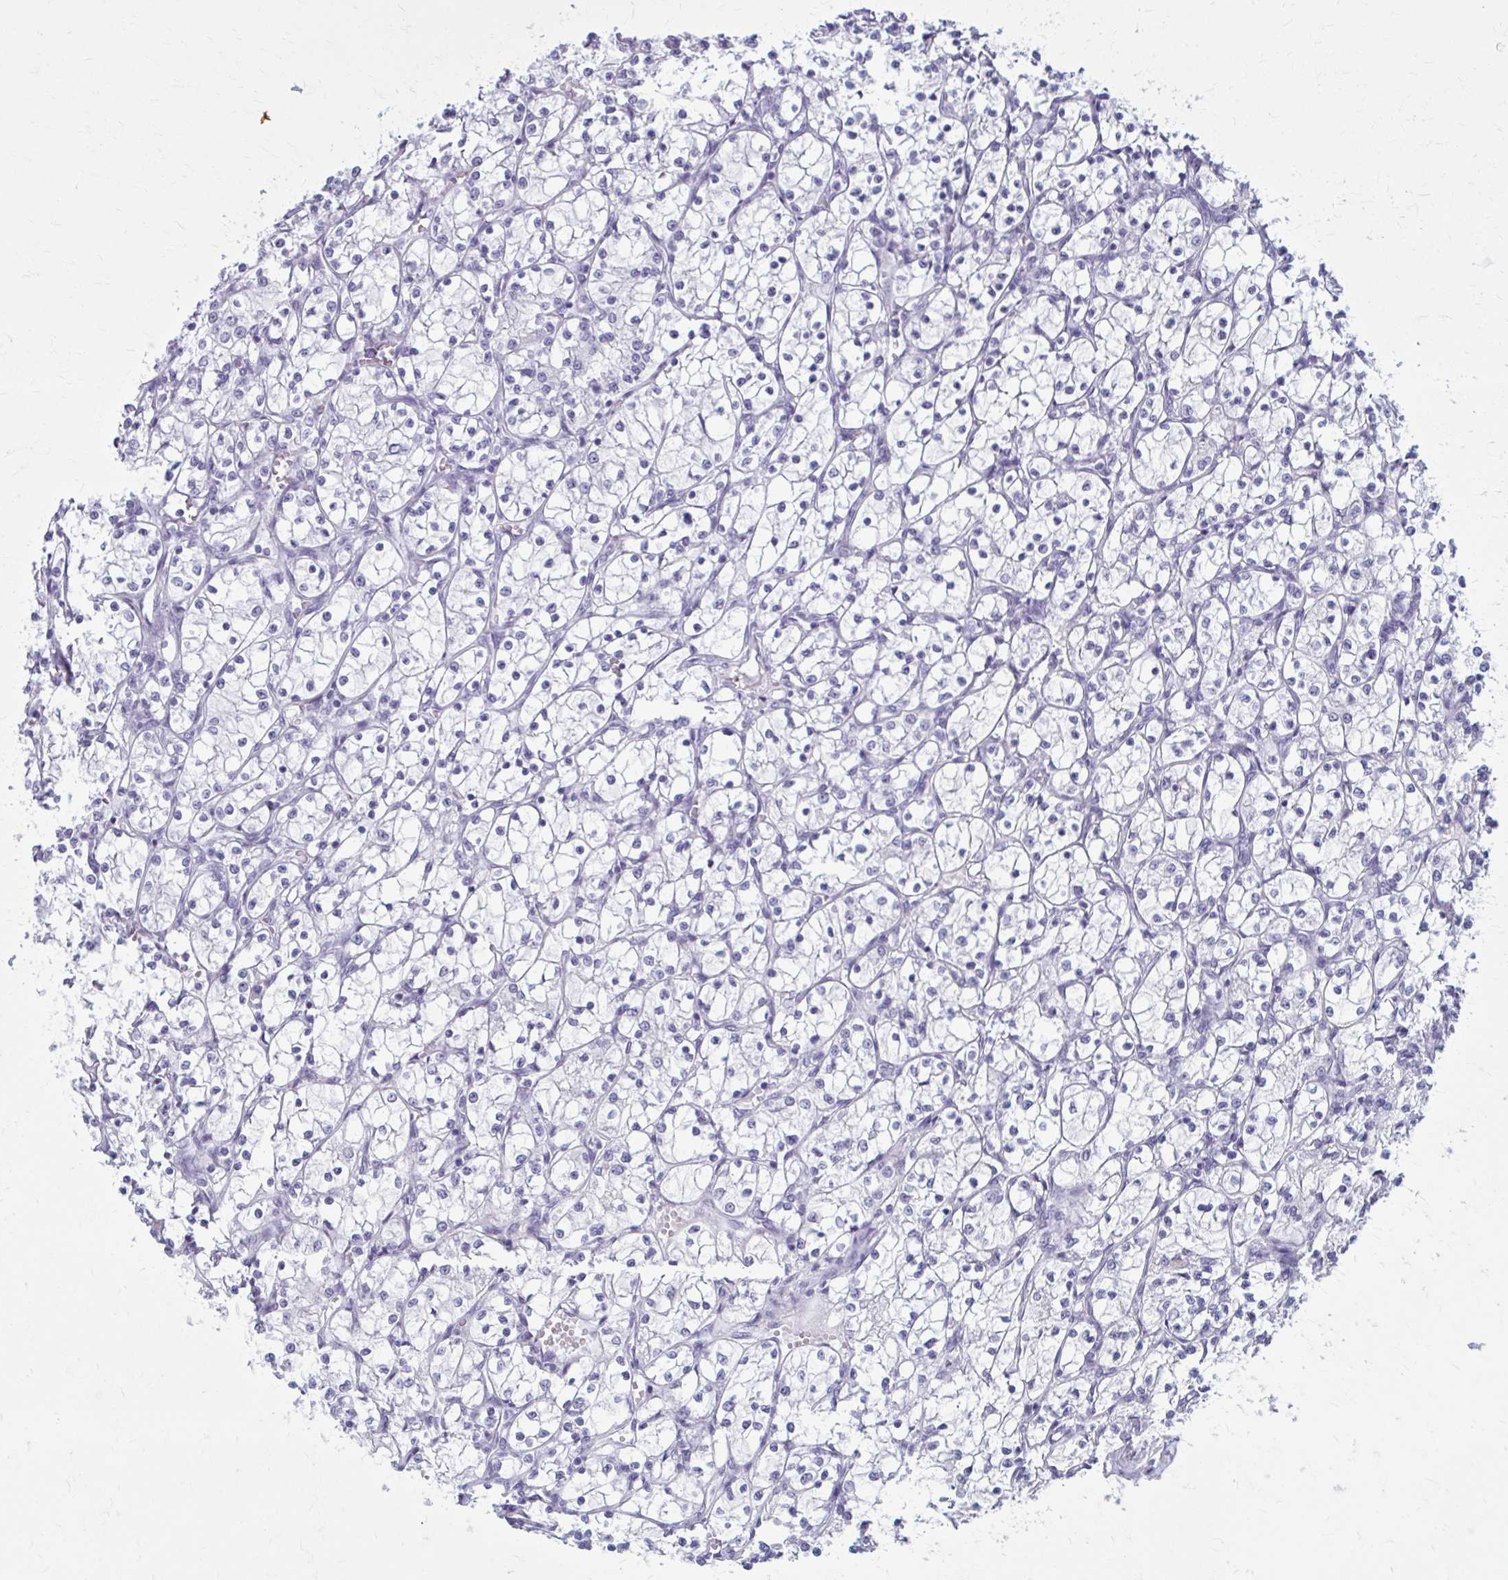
{"staining": {"intensity": "negative", "quantity": "none", "location": "none"}, "tissue": "renal cancer", "cell_type": "Tumor cells", "image_type": "cancer", "snomed": [{"axis": "morphology", "description": "Adenocarcinoma, NOS"}, {"axis": "topography", "description": "Kidney"}], "caption": "A micrograph of human adenocarcinoma (renal) is negative for staining in tumor cells.", "gene": "ZDHHC7", "patient": {"sex": "female", "age": 69}}